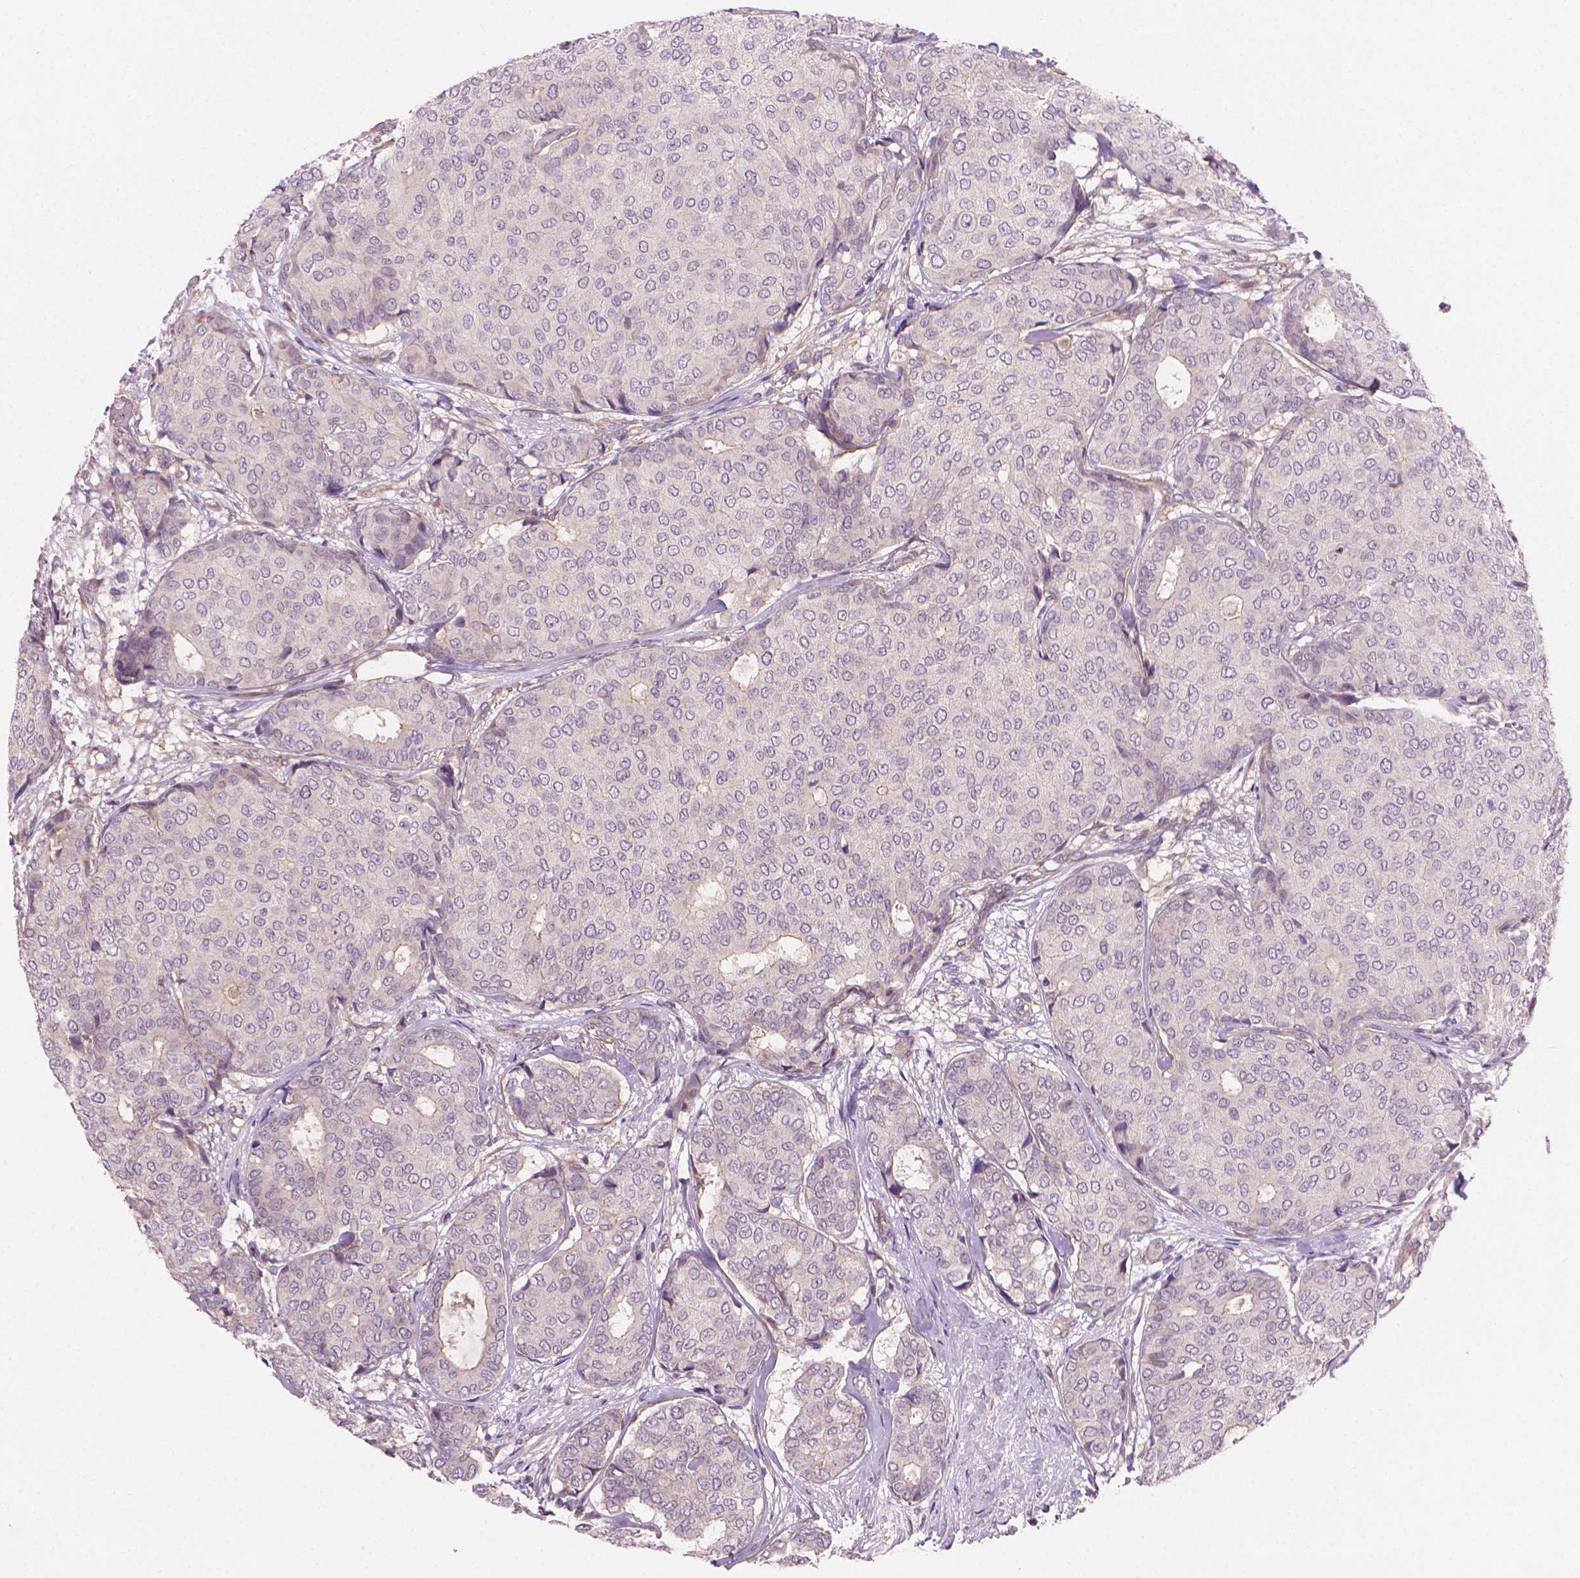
{"staining": {"intensity": "weak", "quantity": "<25%", "location": "cytoplasmic/membranous"}, "tissue": "breast cancer", "cell_type": "Tumor cells", "image_type": "cancer", "snomed": [{"axis": "morphology", "description": "Duct carcinoma"}, {"axis": "topography", "description": "Breast"}], "caption": "A photomicrograph of infiltrating ductal carcinoma (breast) stained for a protein displays no brown staining in tumor cells.", "gene": "AMMECR1", "patient": {"sex": "female", "age": 75}}